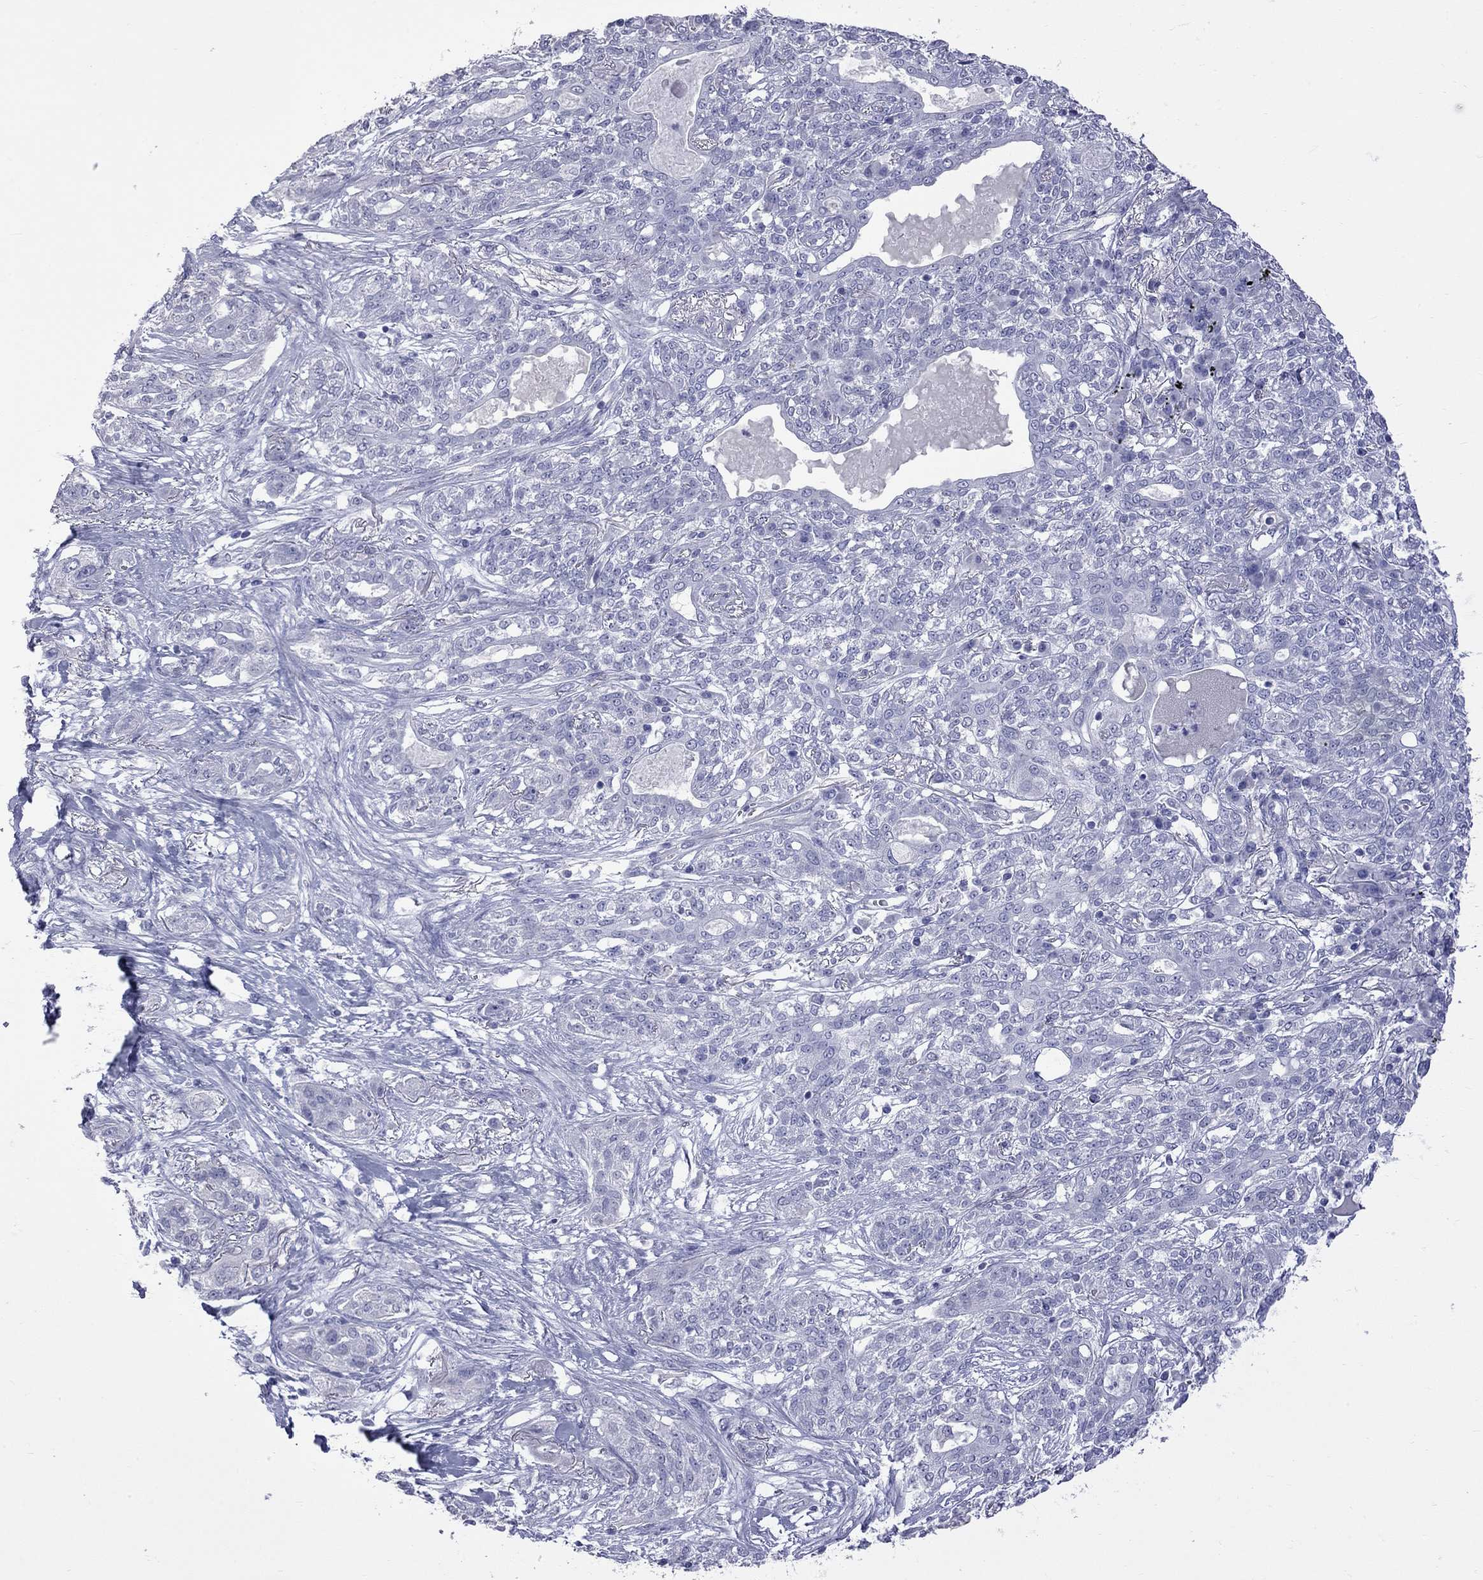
{"staining": {"intensity": "negative", "quantity": "none", "location": "none"}, "tissue": "lung cancer", "cell_type": "Tumor cells", "image_type": "cancer", "snomed": [{"axis": "morphology", "description": "Squamous cell carcinoma, NOS"}, {"axis": "topography", "description": "Lung"}], "caption": "This is a micrograph of immunohistochemistry staining of lung cancer (squamous cell carcinoma), which shows no staining in tumor cells.", "gene": "KCND2", "patient": {"sex": "female", "age": 70}}